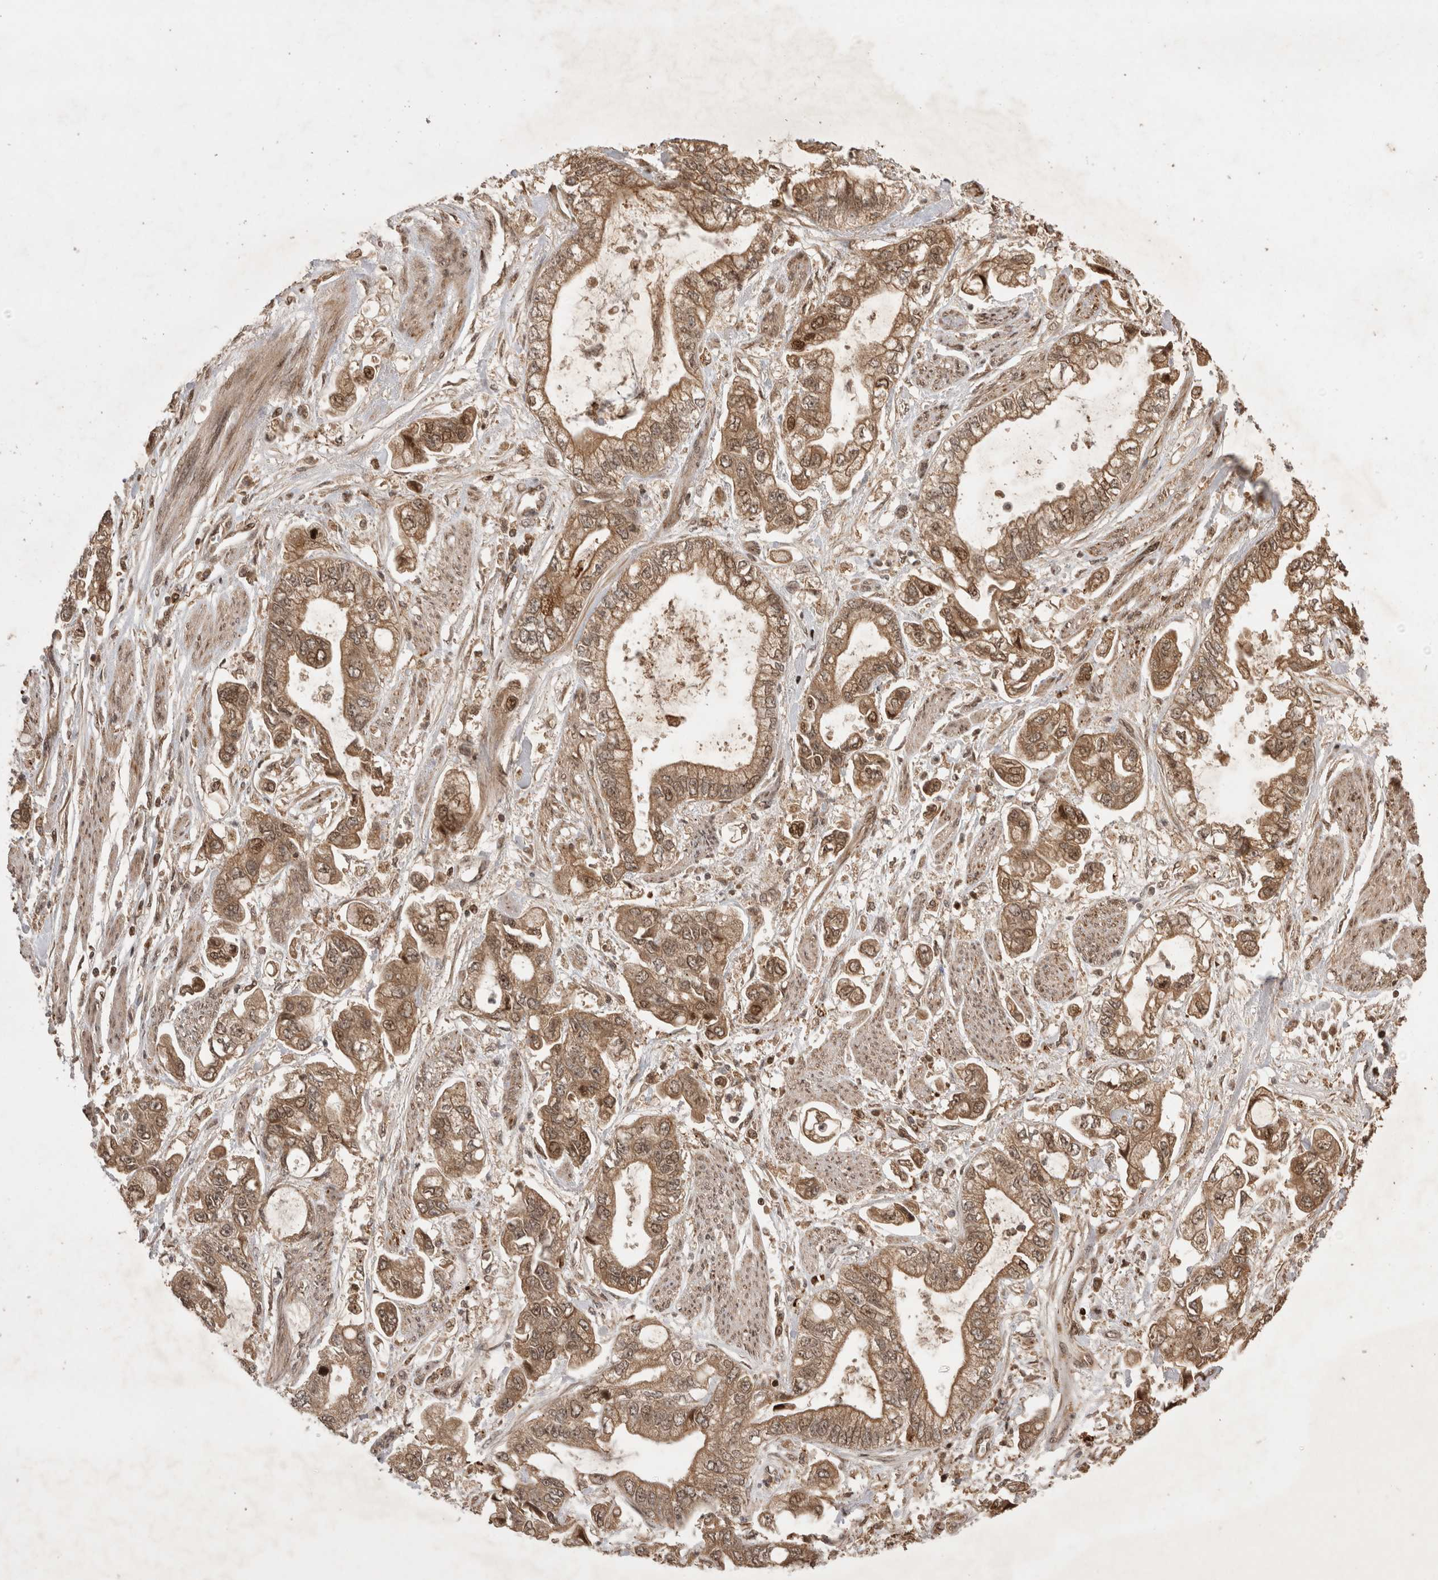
{"staining": {"intensity": "moderate", "quantity": ">75%", "location": "cytoplasmic/membranous"}, "tissue": "stomach cancer", "cell_type": "Tumor cells", "image_type": "cancer", "snomed": [{"axis": "morphology", "description": "Normal tissue, NOS"}, {"axis": "morphology", "description": "Adenocarcinoma, NOS"}, {"axis": "topography", "description": "Stomach"}], "caption": "Protein staining by immunohistochemistry displays moderate cytoplasmic/membranous positivity in approximately >75% of tumor cells in stomach cancer.", "gene": "FAM221A", "patient": {"sex": "male", "age": 62}}